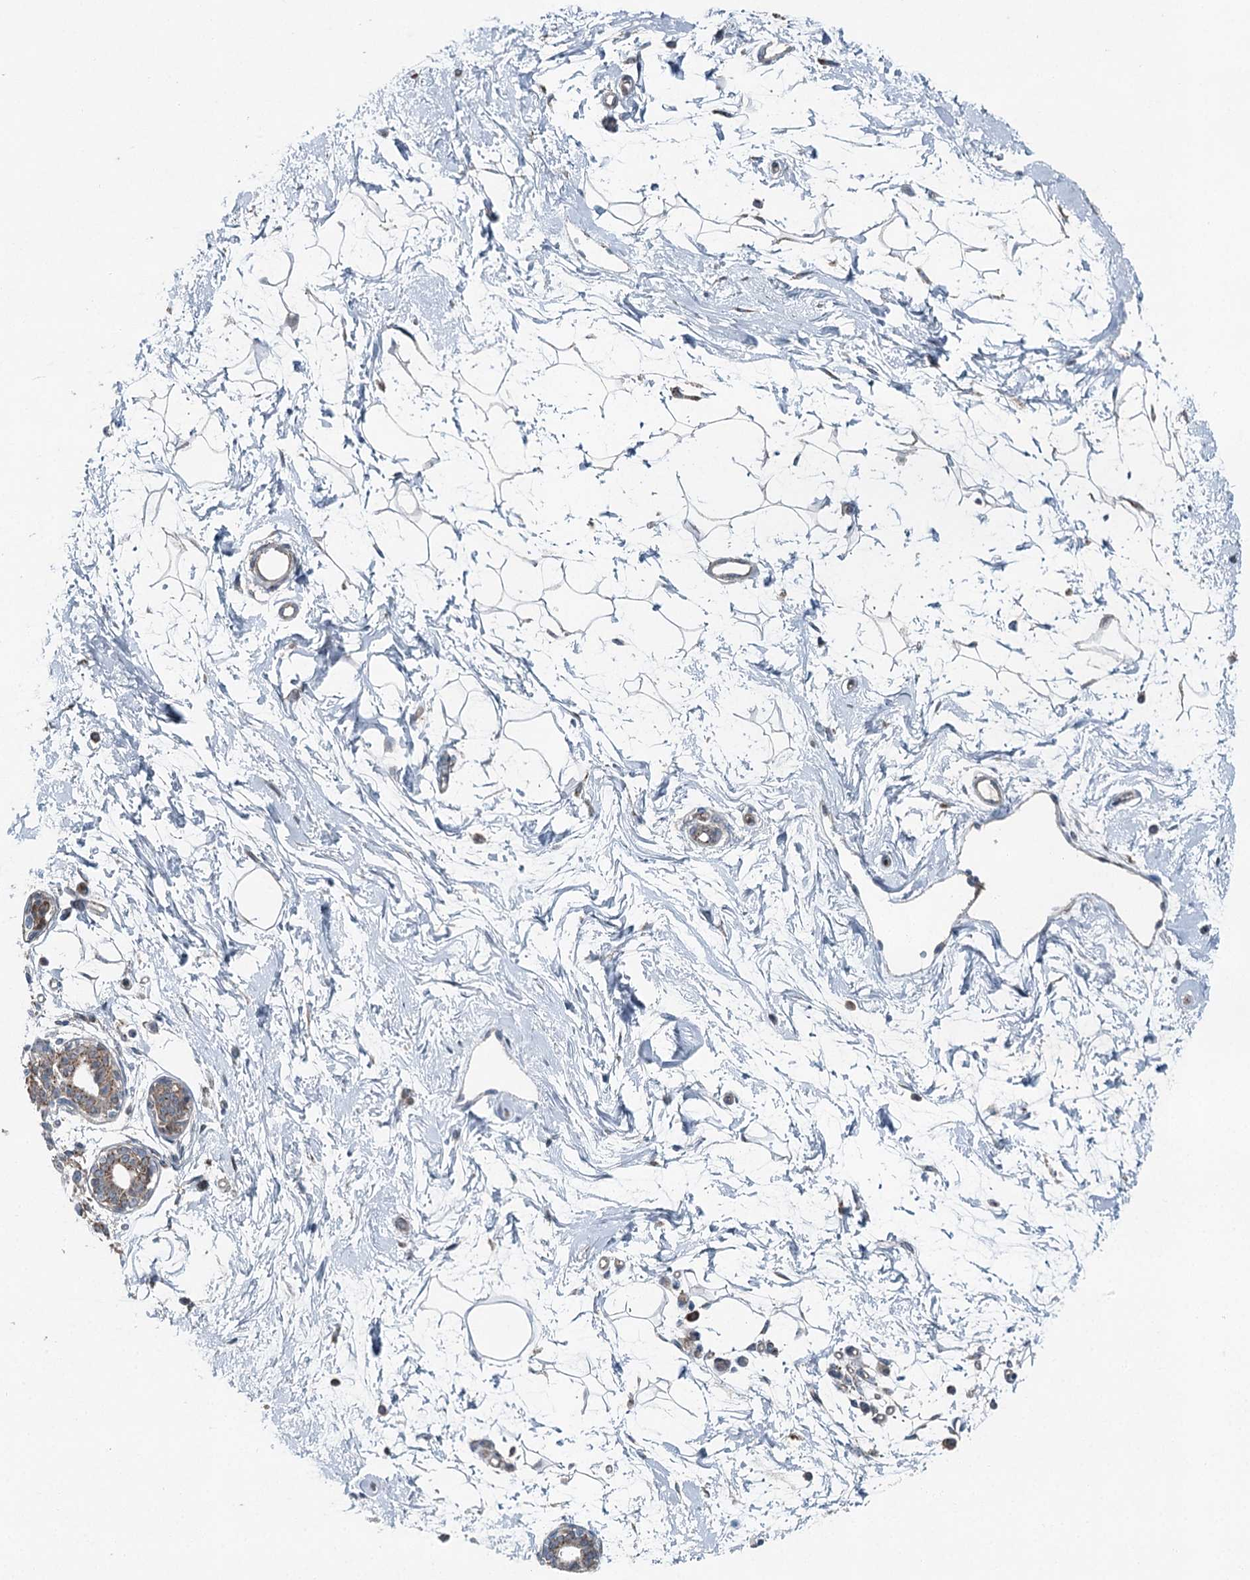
{"staining": {"intensity": "negative", "quantity": "none", "location": "none"}, "tissue": "breast", "cell_type": "Adipocytes", "image_type": "normal", "snomed": [{"axis": "morphology", "description": "Normal tissue, NOS"}, {"axis": "topography", "description": "Breast"}], "caption": "Adipocytes show no significant protein staining in normal breast. Nuclei are stained in blue.", "gene": "SKIC3", "patient": {"sex": "female", "age": 45}}